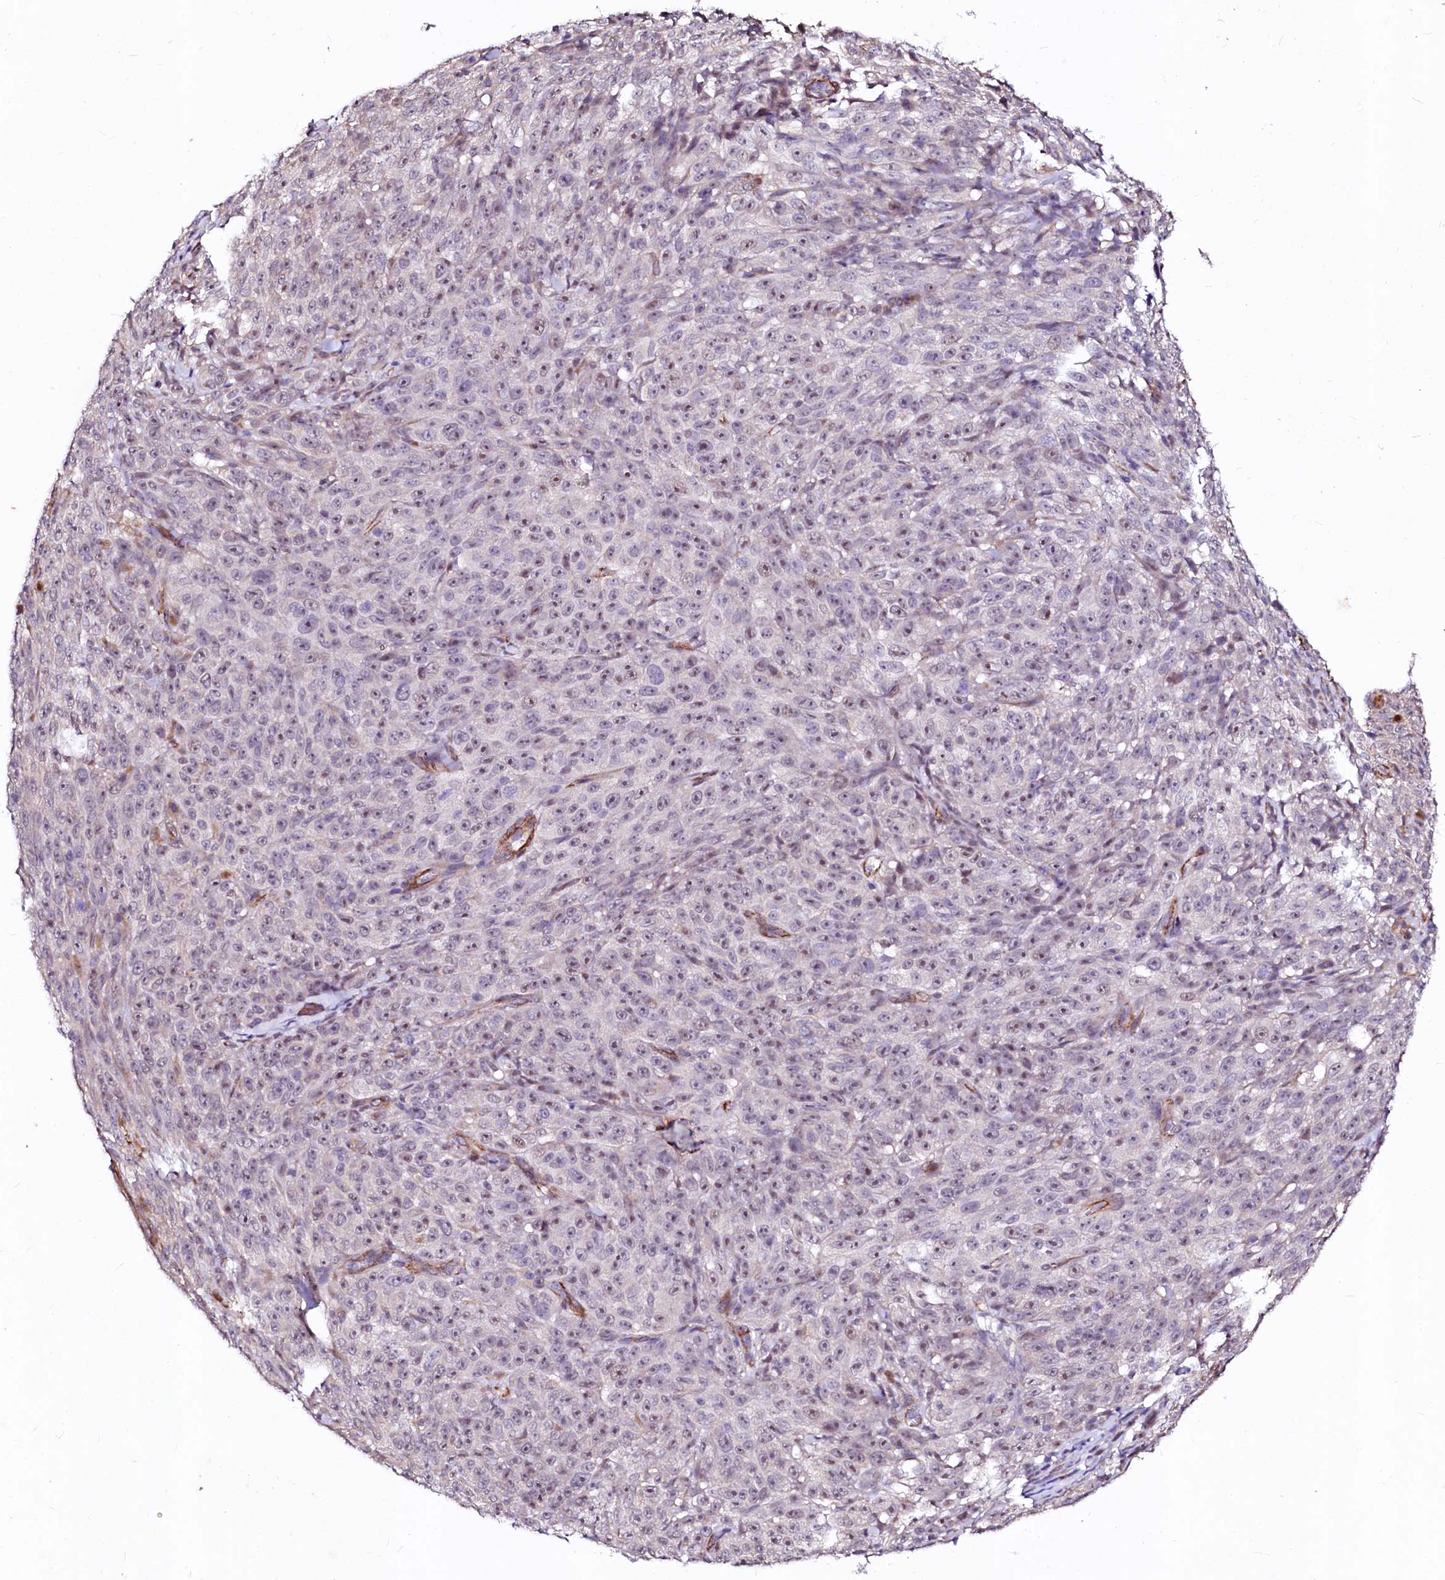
{"staining": {"intensity": "weak", "quantity": ">75%", "location": "nuclear"}, "tissue": "melanoma", "cell_type": "Tumor cells", "image_type": "cancer", "snomed": [{"axis": "morphology", "description": "Malignant melanoma, NOS"}, {"axis": "topography", "description": "Skin"}], "caption": "This photomicrograph shows IHC staining of human malignant melanoma, with low weak nuclear staining in approximately >75% of tumor cells.", "gene": "GPR176", "patient": {"sex": "female", "age": 82}}